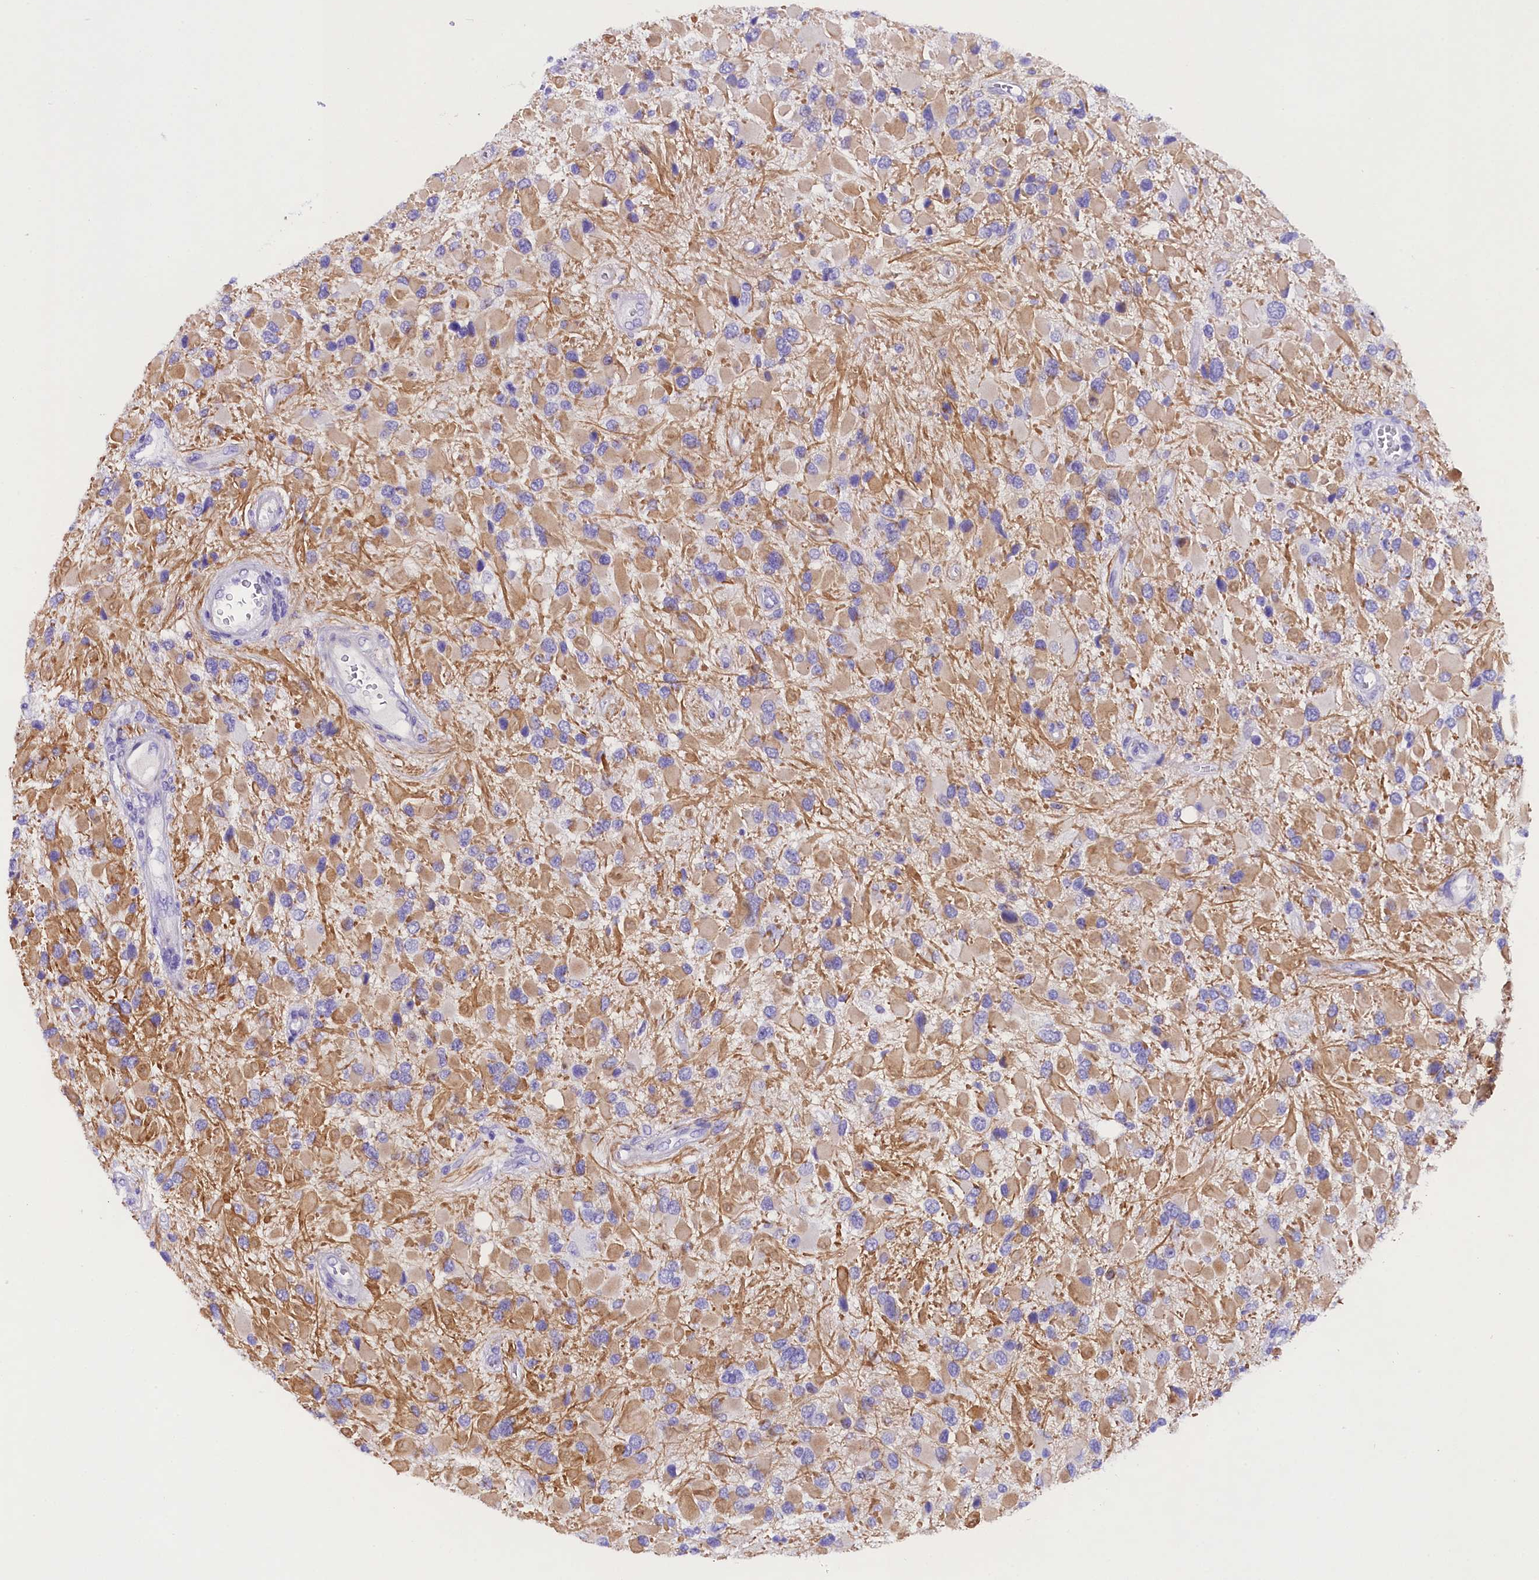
{"staining": {"intensity": "weak", "quantity": "<25%", "location": "cytoplasmic/membranous"}, "tissue": "glioma", "cell_type": "Tumor cells", "image_type": "cancer", "snomed": [{"axis": "morphology", "description": "Glioma, malignant, High grade"}, {"axis": "topography", "description": "Brain"}], "caption": "Immunohistochemistry (IHC) of human malignant glioma (high-grade) reveals no staining in tumor cells.", "gene": "SOD3", "patient": {"sex": "male", "age": 53}}